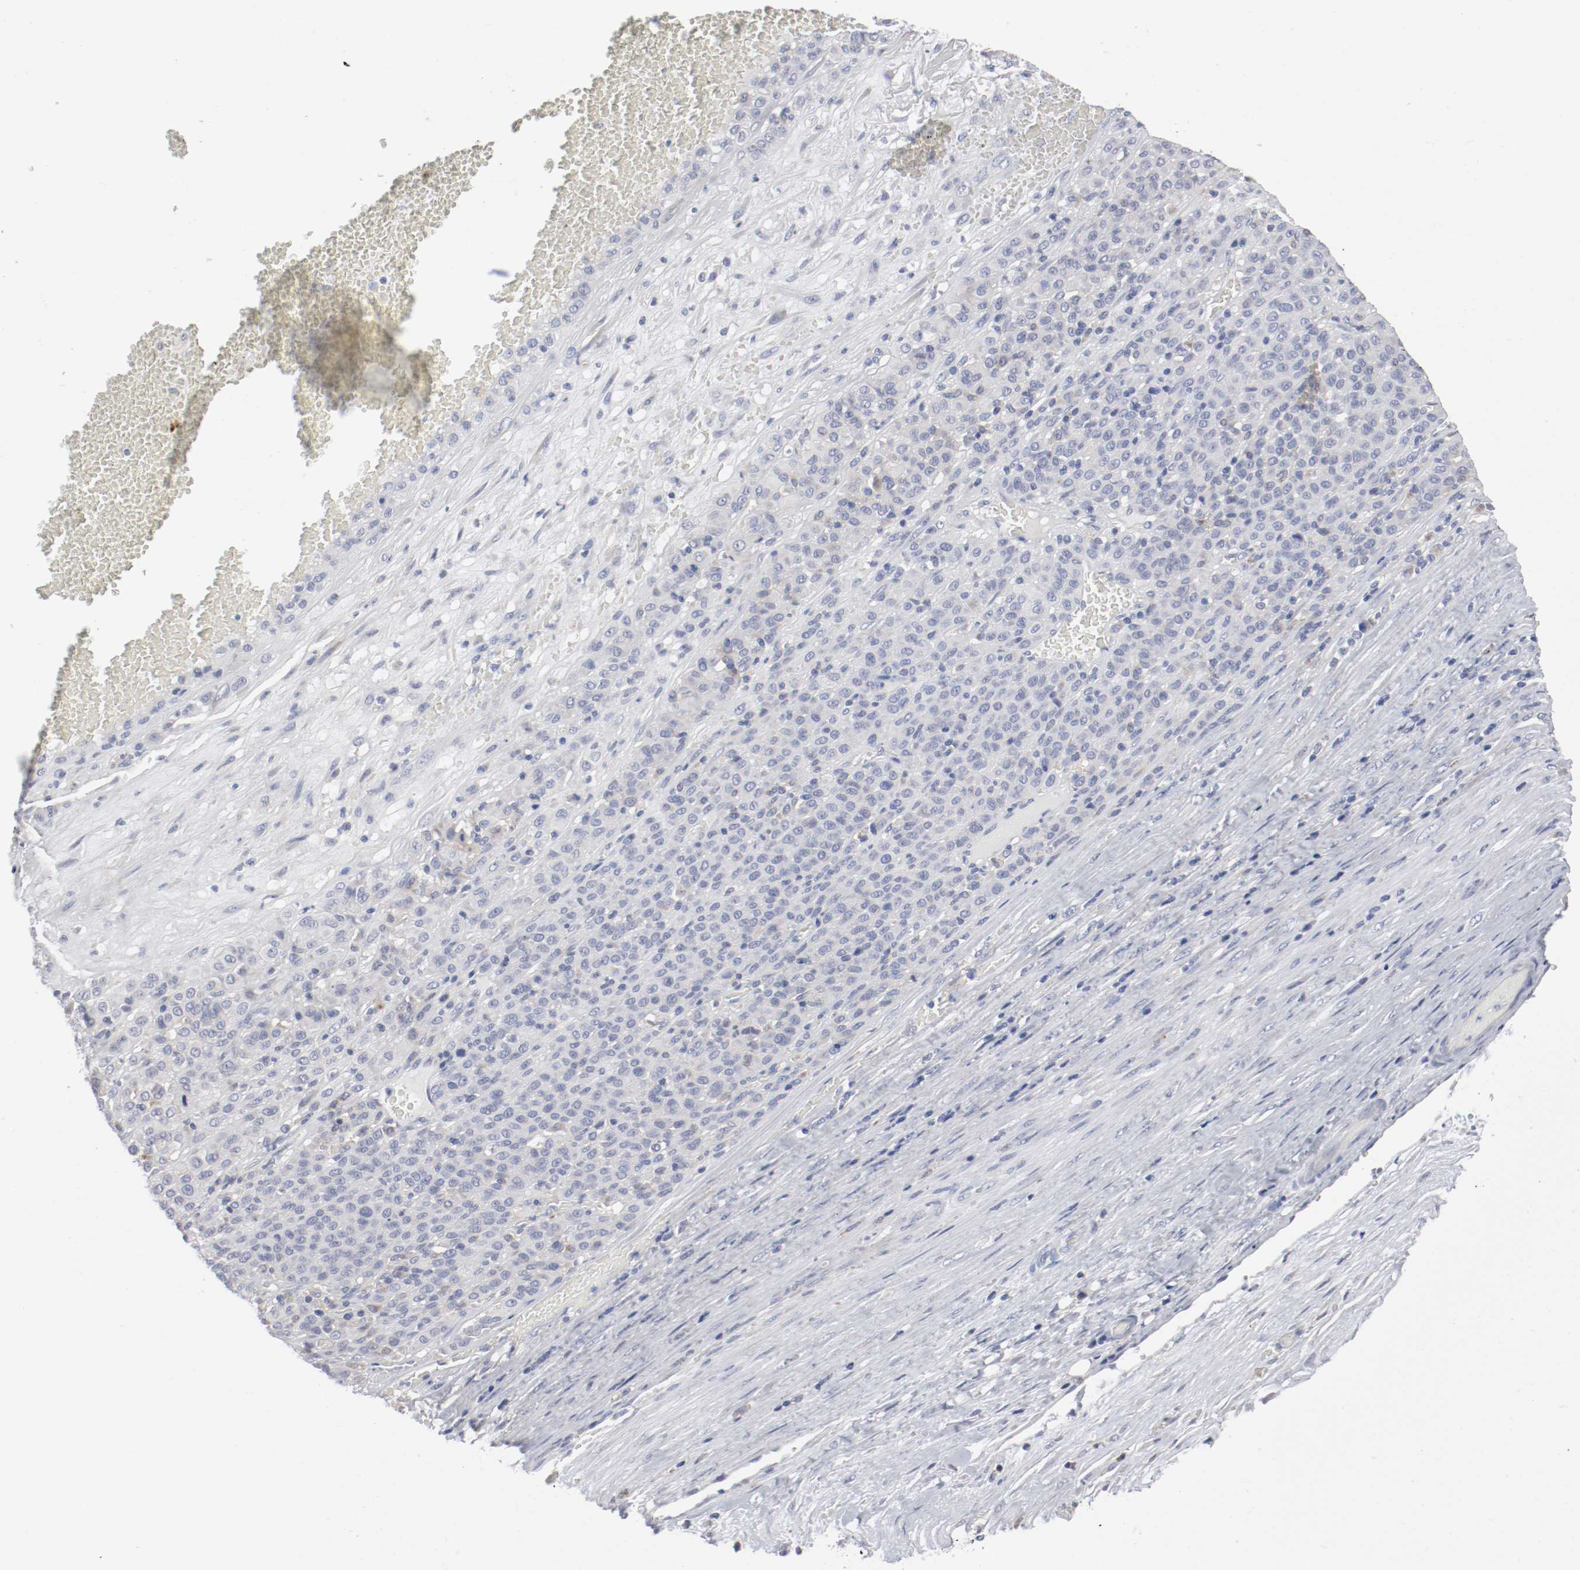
{"staining": {"intensity": "negative", "quantity": "none", "location": "none"}, "tissue": "melanoma", "cell_type": "Tumor cells", "image_type": "cancer", "snomed": [{"axis": "morphology", "description": "Malignant melanoma, Metastatic site"}, {"axis": "topography", "description": "Pancreas"}], "caption": "IHC micrograph of melanoma stained for a protein (brown), which reveals no positivity in tumor cells.", "gene": "FGFBP1", "patient": {"sex": "female", "age": 30}}